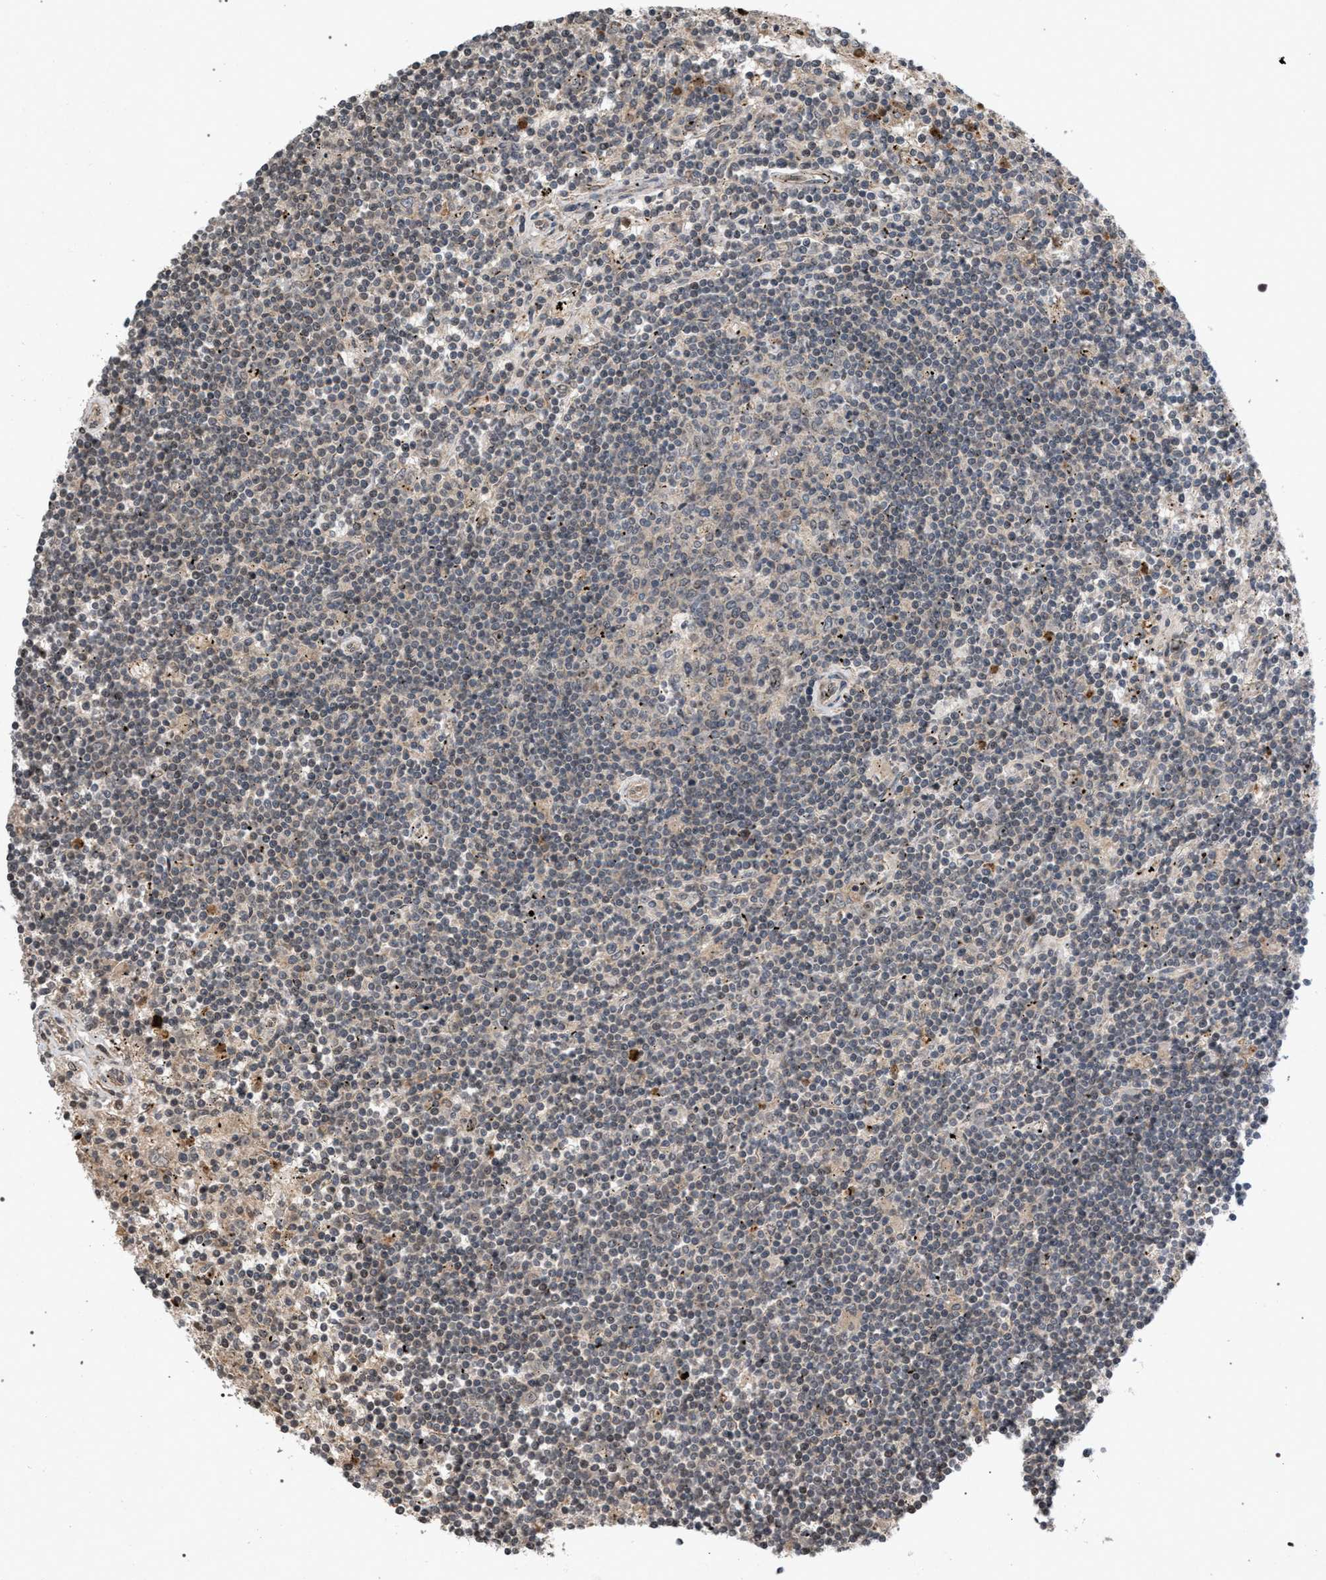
{"staining": {"intensity": "negative", "quantity": "none", "location": "none"}, "tissue": "lymphoma", "cell_type": "Tumor cells", "image_type": "cancer", "snomed": [{"axis": "morphology", "description": "Malignant lymphoma, non-Hodgkin's type, Low grade"}, {"axis": "topography", "description": "Spleen"}], "caption": "DAB (3,3'-diaminobenzidine) immunohistochemical staining of low-grade malignant lymphoma, non-Hodgkin's type reveals no significant staining in tumor cells.", "gene": "IRAK4", "patient": {"sex": "male", "age": 76}}